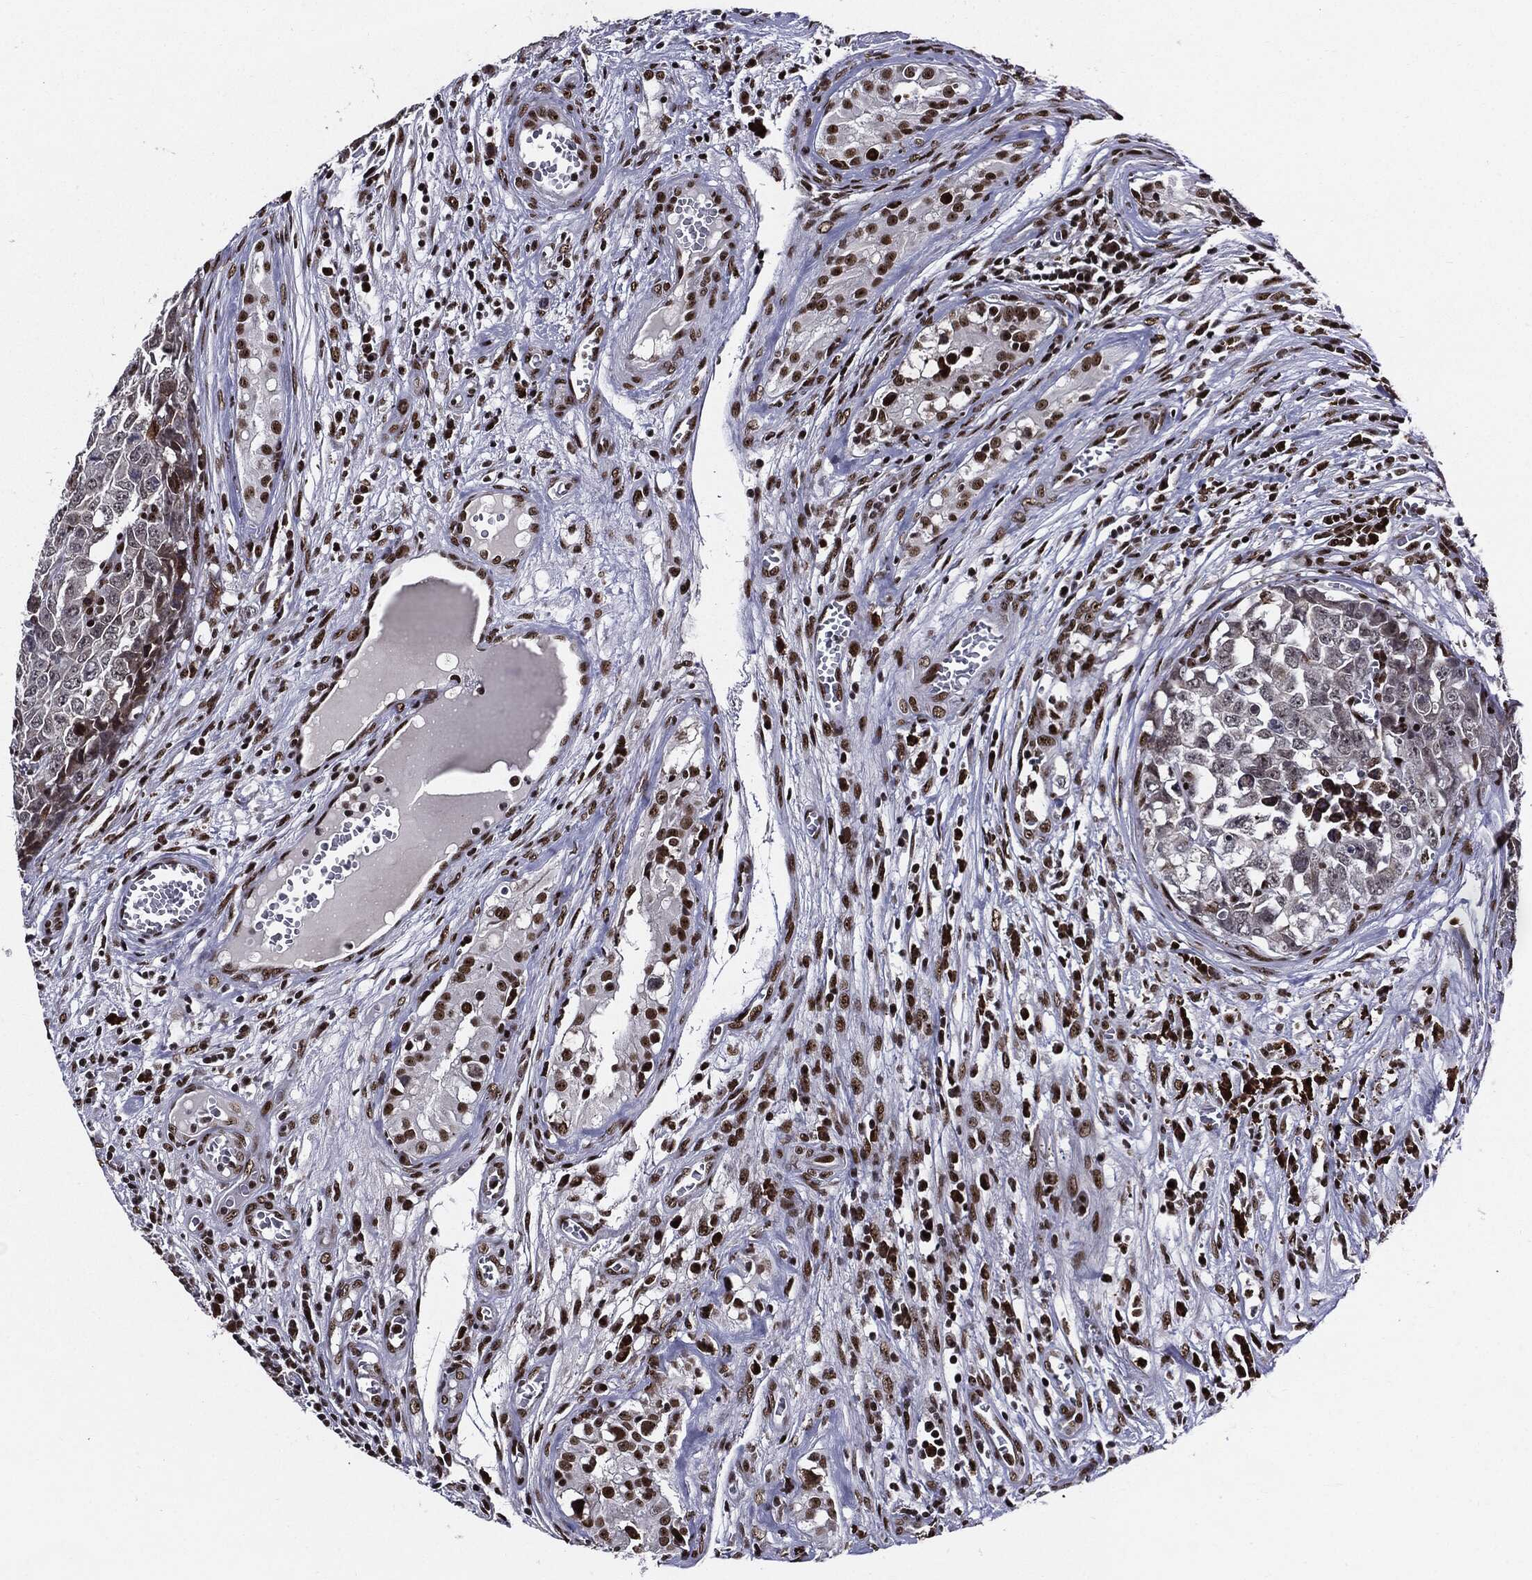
{"staining": {"intensity": "strong", "quantity": "<25%", "location": "nuclear"}, "tissue": "testis cancer", "cell_type": "Tumor cells", "image_type": "cancer", "snomed": [{"axis": "morphology", "description": "Carcinoma, Embryonal, NOS"}, {"axis": "topography", "description": "Testis"}], "caption": "Immunohistochemical staining of testis cancer (embryonal carcinoma) exhibits strong nuclear protein staining in approximately <25% of tumor cells. The staining is performed using DAB (3,3'-diaminobenzidine) brown chromogen to label protein expression. The nuclei are counter-stained blue using hematoxylin.", "gene": "ZFP91", "patient": {"sex": "male", "age": 23}}